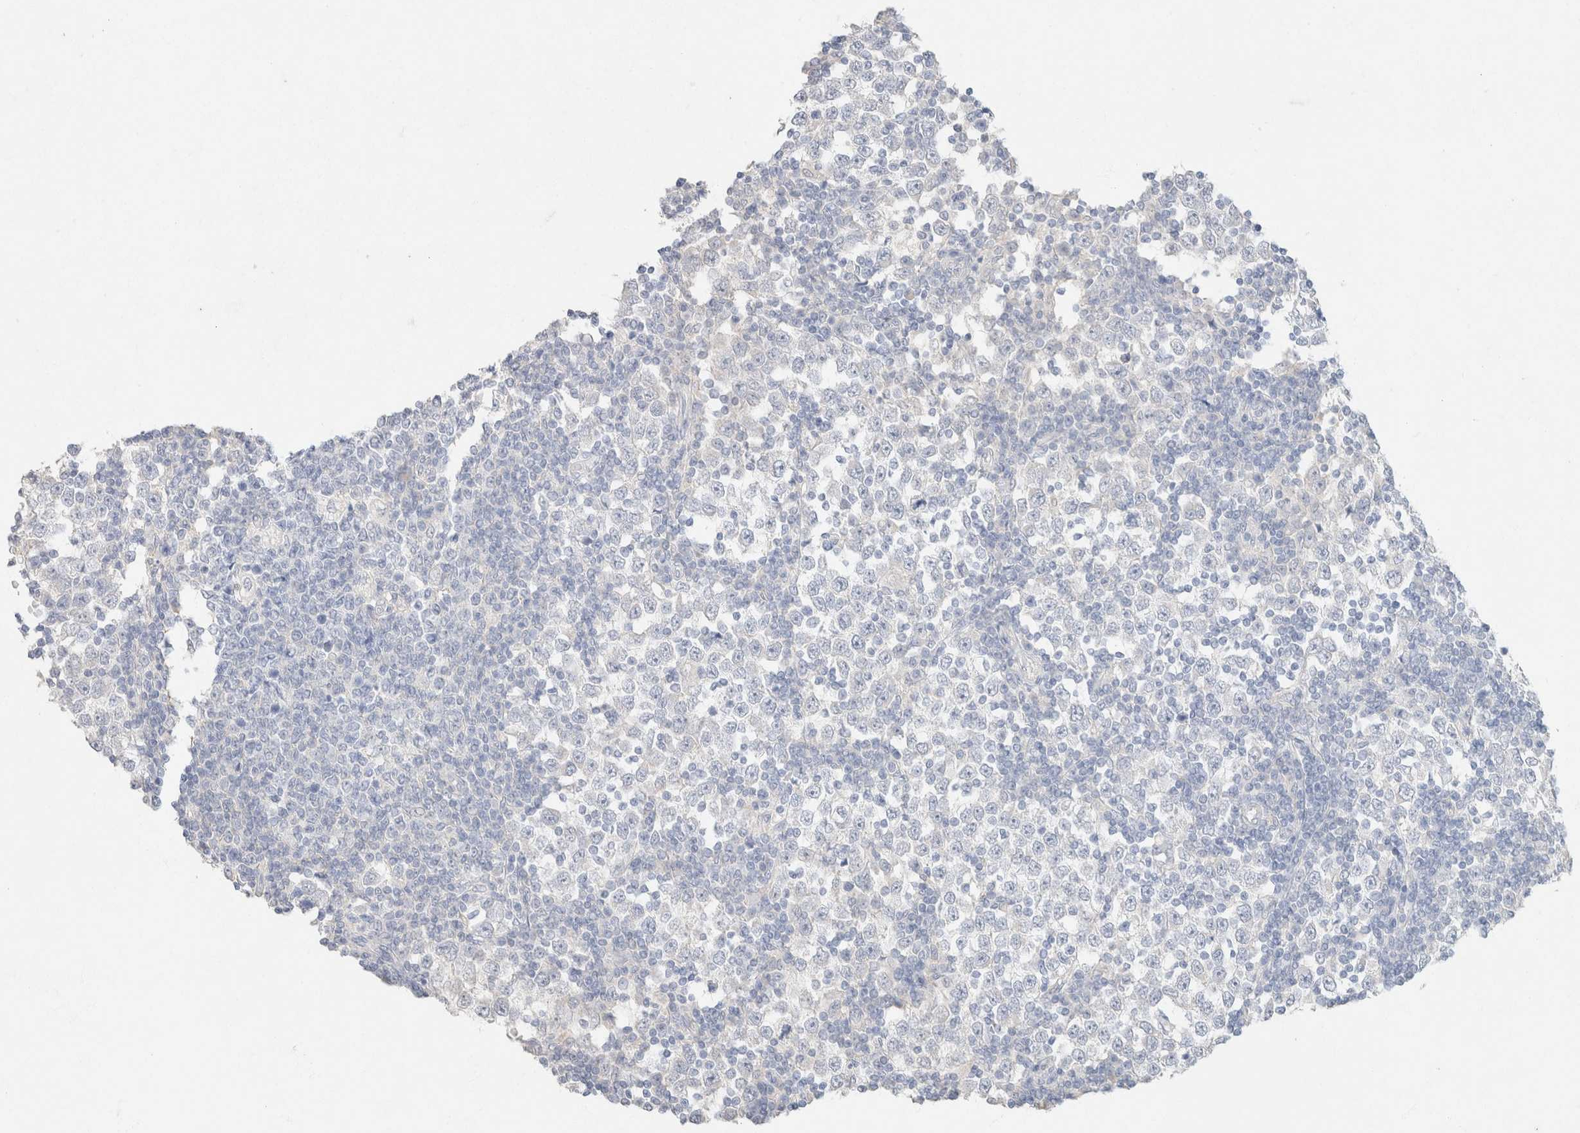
{"staining": {"intensity": "negative", "quantity": "none", "location": "none"}, "tissue": "testis cancer", "cell_type": "Tumor cells", "image_type": "cancer", "snomed": [{"axis": "morphology", "description": "Seminoma, NOS"}, {"axis": "topography", "description": "Testis"}], "caption": "There is no significant staining in tumor cells of testis seminoma.", "gene": "CA12", "patient": {"sex": "male", "age": 65}}